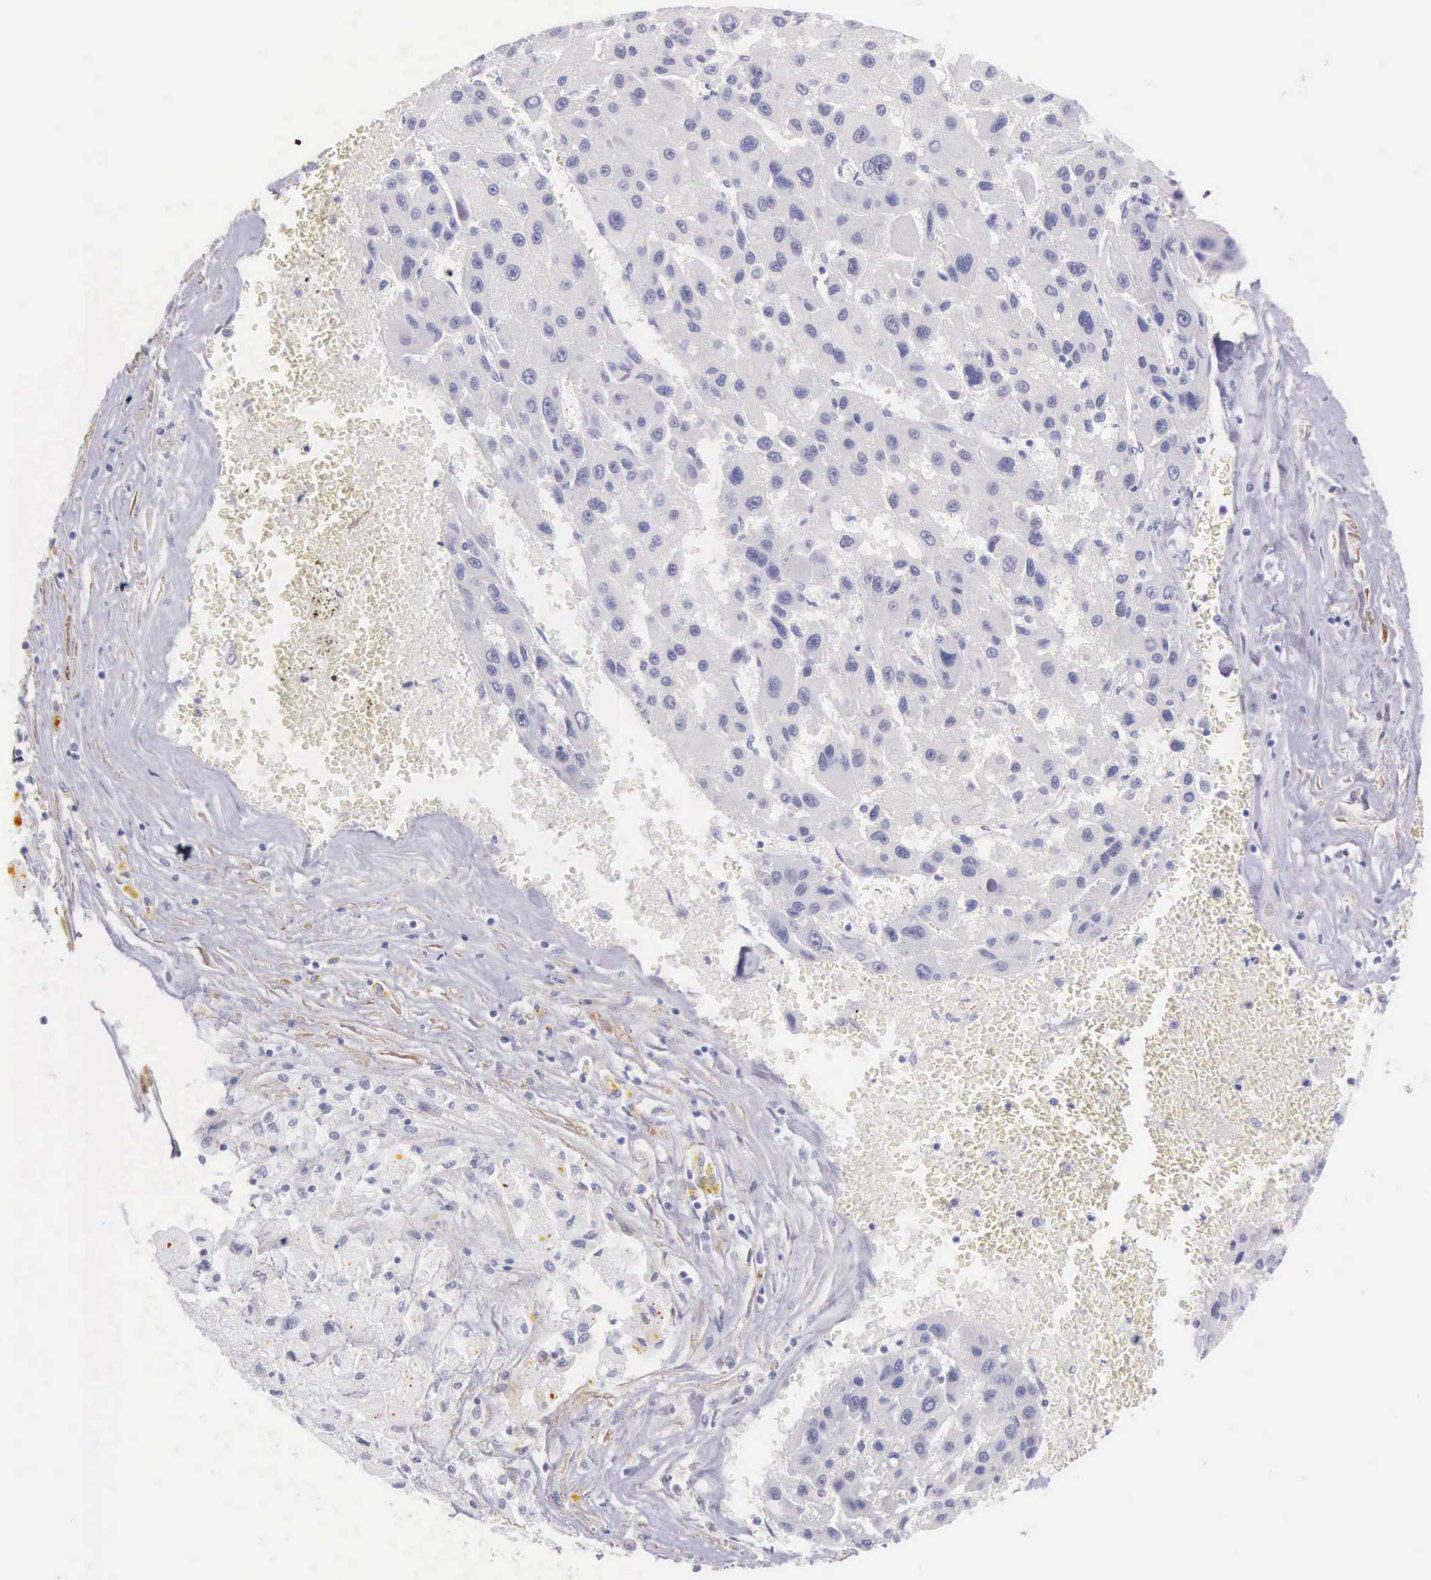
{"staining": {"intensity": "negative", "quantity": "none", "location": "none"}, "tissue": "liver cancer", "cell_type": "Tumor cells", "image_type": "cancer", "snomed": [{"axis": "morphology", "description": "Carcinoma, Hepatocellular, NOS"}, {"axis": "topography", "description": "Liver"}], "caption": "DAB (3,3'-diaminobenzidine) immunohistochemical staining of human liver cancer demonstrates no significant positivity in tumor cells.", "gene": "ARFGAP3", "patient": {"sex": "male", "age": 64}}